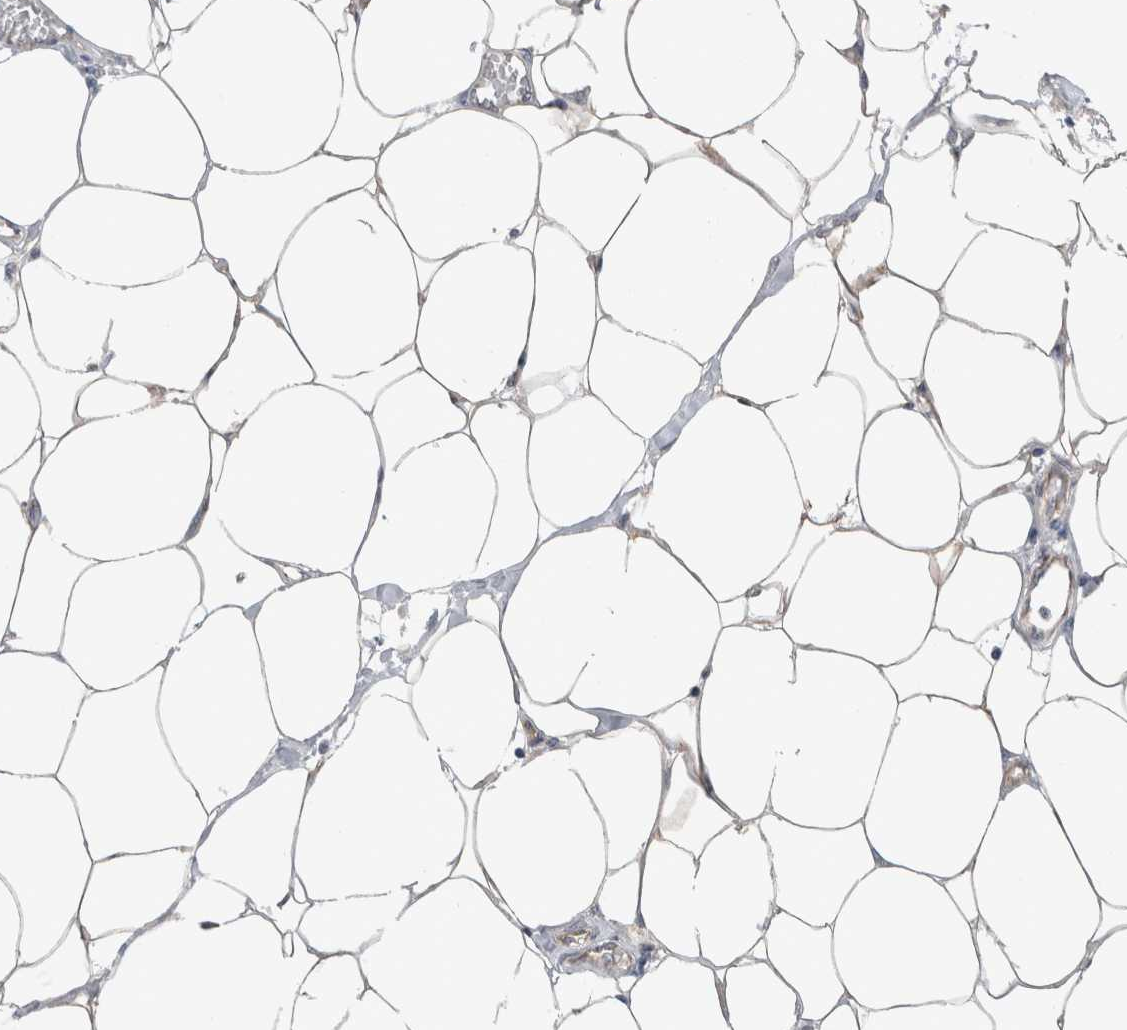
{"staining": {"intensity": "negative", "quantity": "none", "location": "none"}, "tissue": "adipose tissue", "cell_type": "Adipocytes", "image_type": "normal", "snomed": [{"axis": "morphology", "description": "Normal tissue, NOS"}, {"axis": "morphology", "description": "Adenocarcinoma, NOS"}, {"axis": "topography", "description": "Colon"}, {"axis": "topography", "description": "Peripheral nerve tissue"}], "caption": "This is an IHC micrograph of normal adipose tissue. There is no staining in adipocytes.", "gene": "TAFA5", "patient": {"sex": "male", "age": 14}}